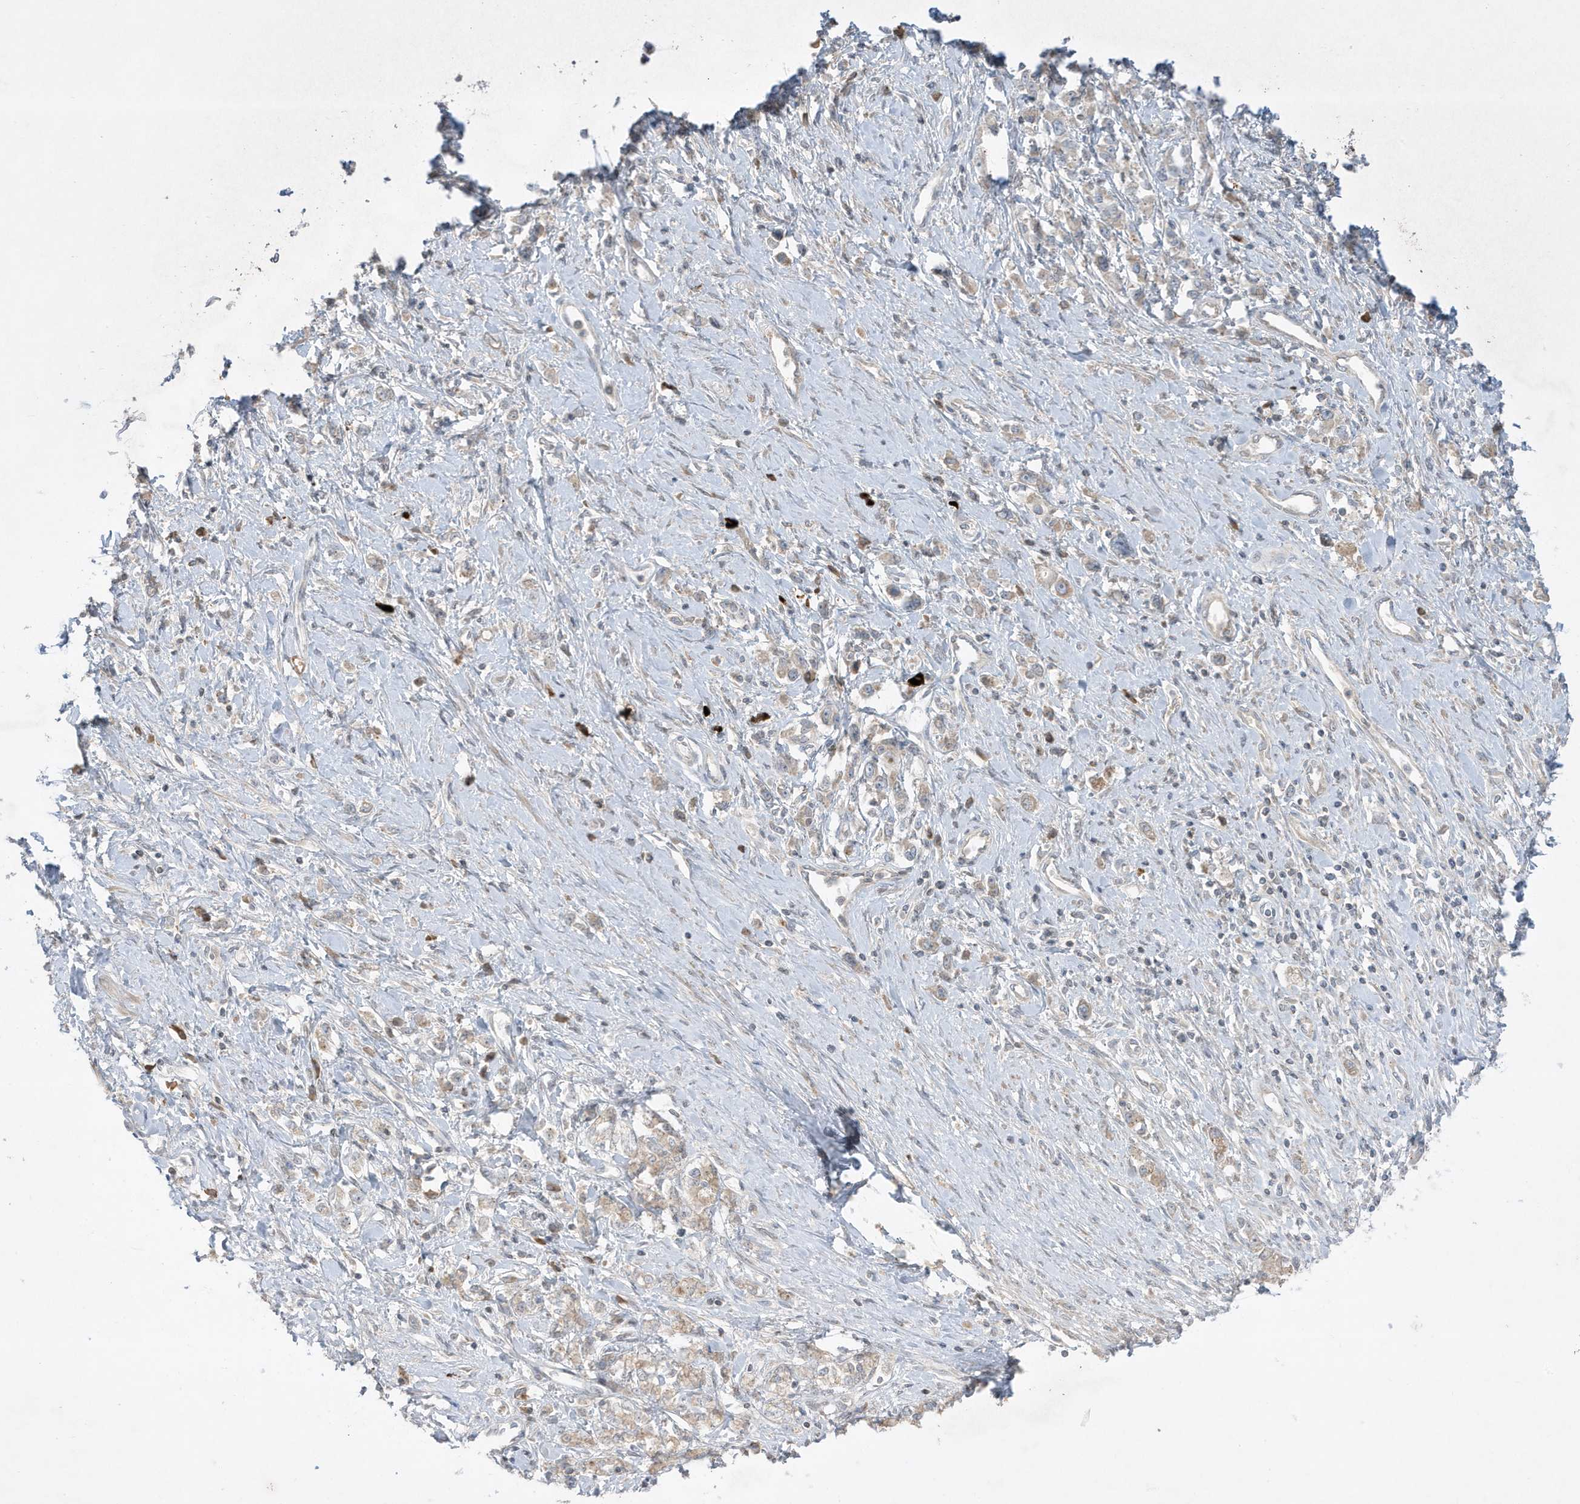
{"staining": {"intensity": "weak", "quantity": "25%-75%", "location": "cytoplasmic/membranous"}, "tissue": "stomach cancer", "cell_type": "Tumor cells", "image_type": "cancer", "snomed": [{"axis": "morphology", "description": "Adenocarcinoma, NOS"}, {"axis": "topography", "description": "Stomach"}], "caption": "Protein staining by IHC exhibits weak cytoplasmic/membranous positivity in approximately 25%-75% of tumor cells in stomach cancer (adenocarcinoma).", "gene": "FNDC1", "patient": {"sex": "female", "age": 76}}